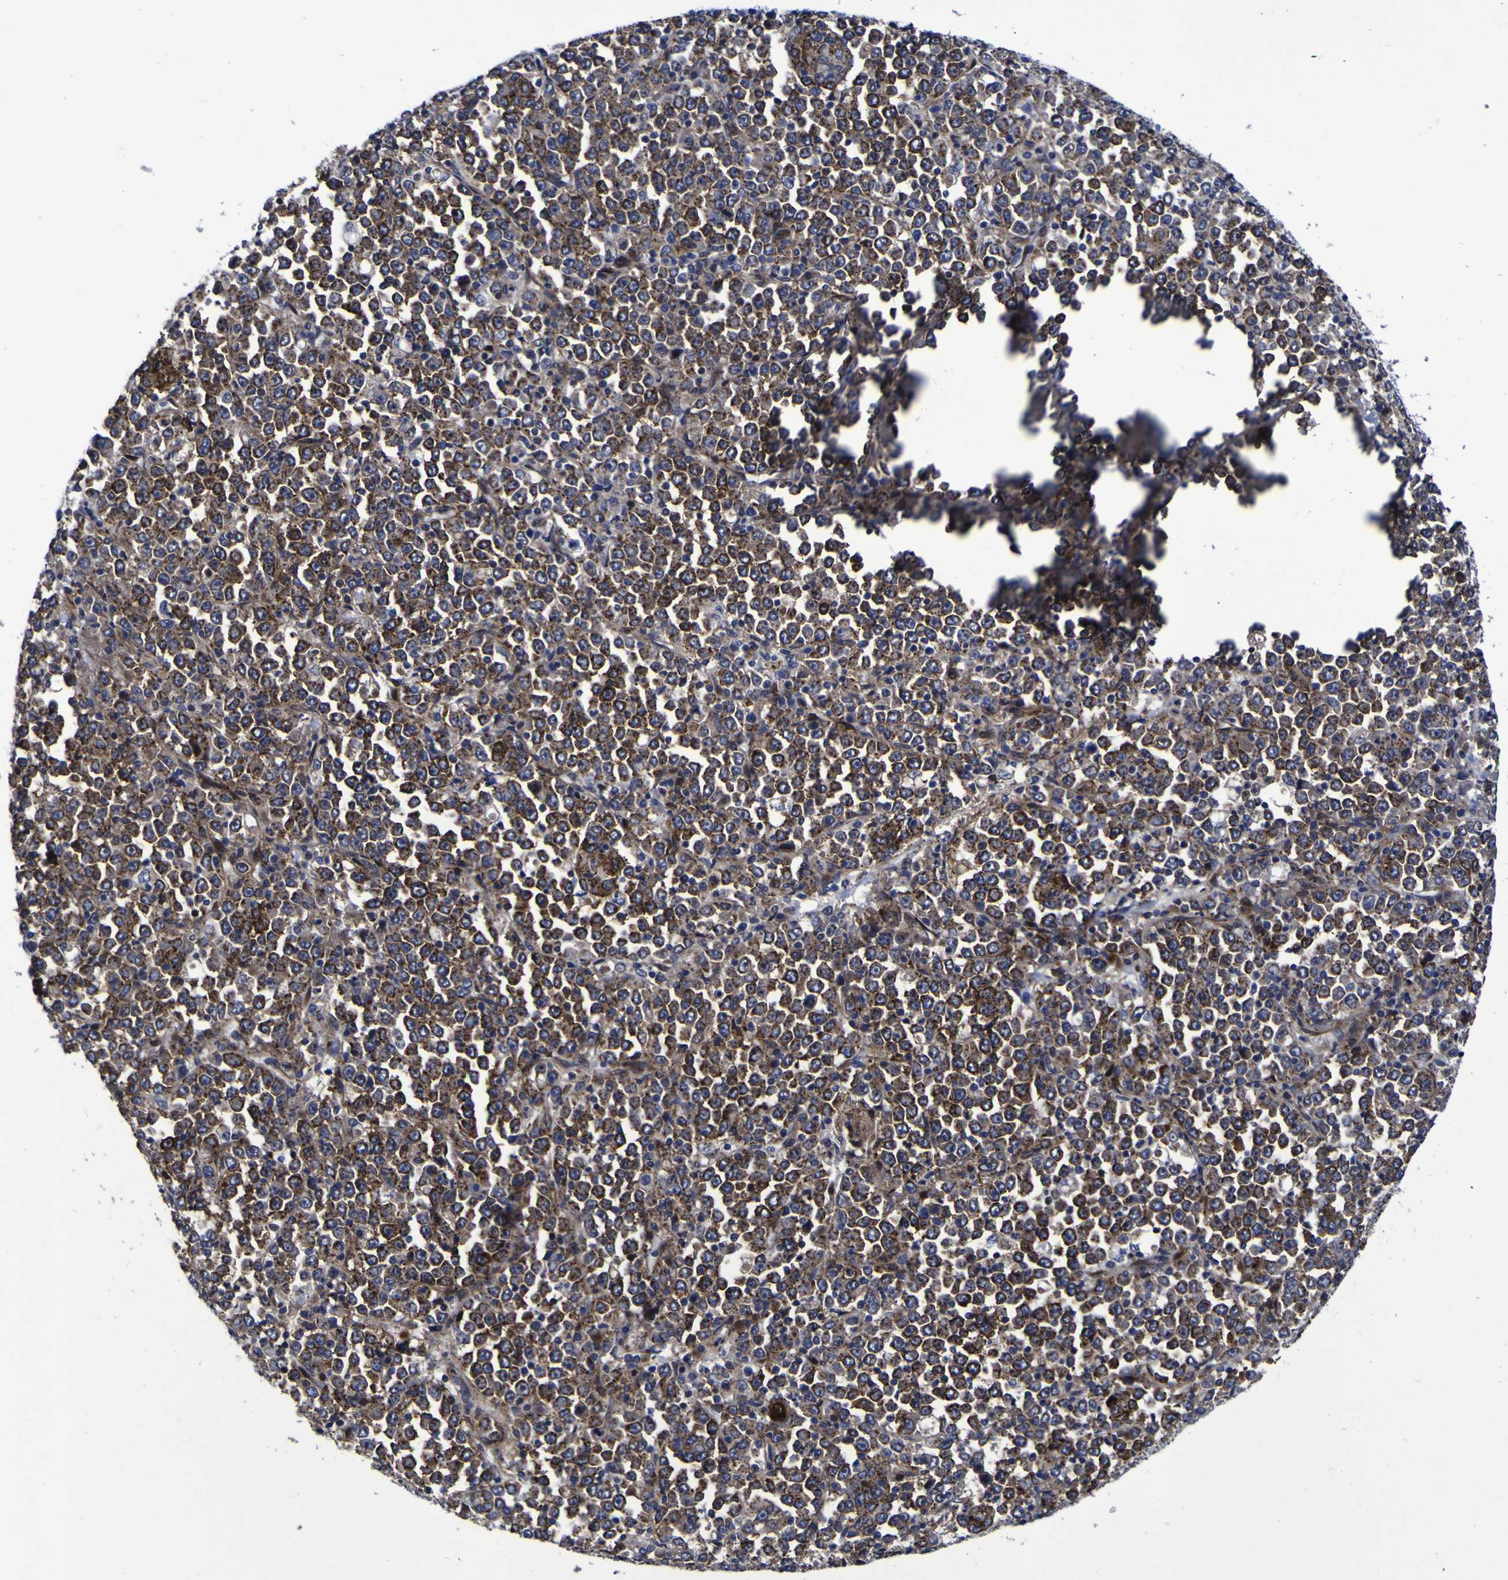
{"staining": {"intensity": "strong", "quantity": ">75%", "location": "cytoplasmic/membranous"}, "tissue": "stomach cancer", "cell_type": "Tumor cells", "image_type": "cancer", "snomed": [{"axis": "morphology", "description": "Normal tissue, NOS"}, {"axis": "morphology", "description": "Adenocarcinoma, NOS"}, {"axis": "topography", "description": "Stomach, upper"}, {"axis": "topography", "description": "Stomach"}], "caption": "Immunohistochemistry (IHC) of stomach cancer reveals high levels of strong cytoplasmic/membranous expression in approximately >75% of tumor cells.", "gene": "MGLL", "patient": {"sex": "male", "age": 59}}